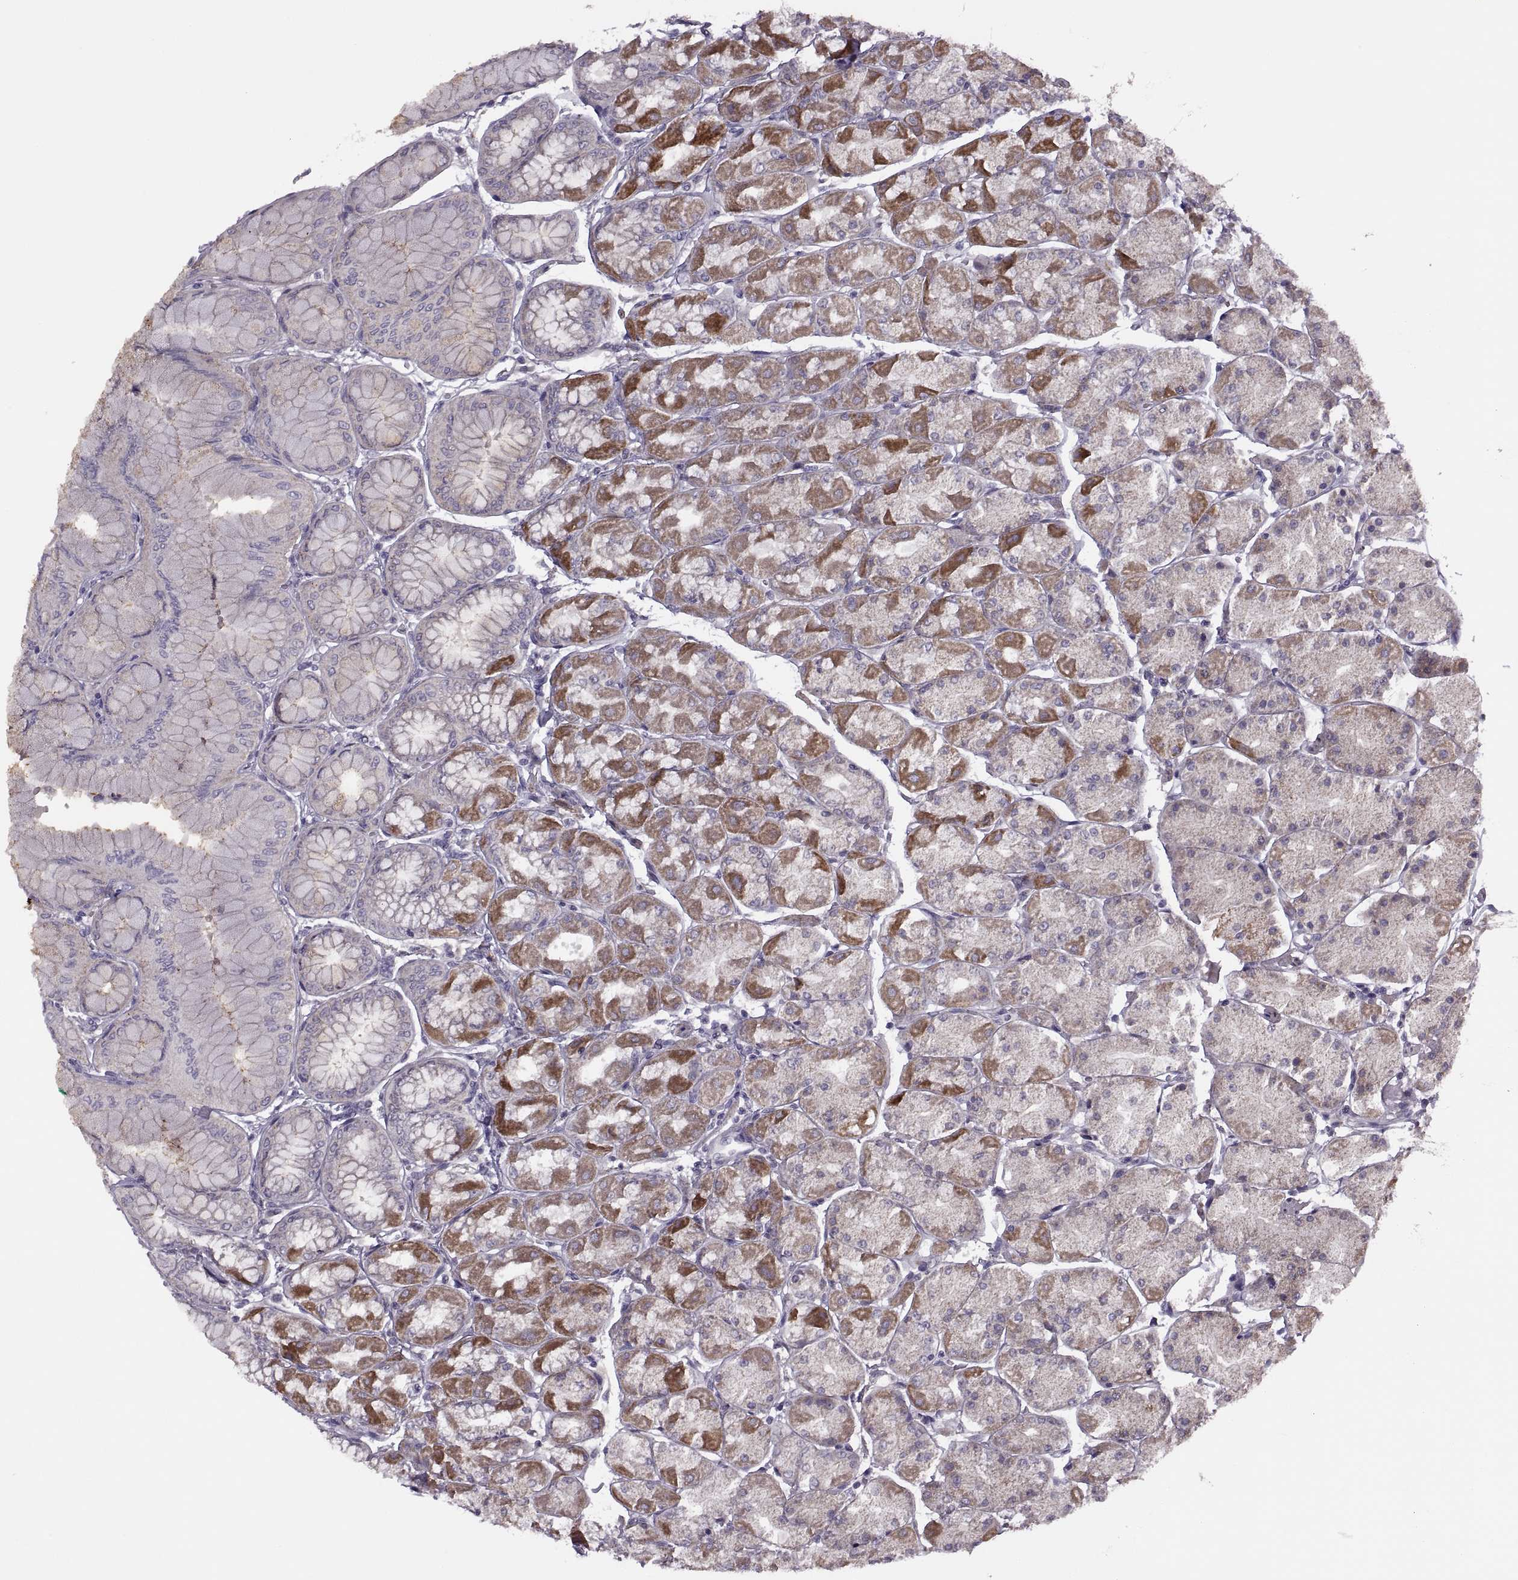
{"staining": {"intensity": "moderate", "quantity": "25%-75%", "location": "cytoplasmic/membranous"}, "tissue": "stomach", "cell_type": "Glandular cells", "image_type": "normal", "snomed": [{"axis": "morphology", "description": "Normal tissue, NOS"}, {"axis": "topography", "description": "Stomach, upper"}], "caption": "Immunohistochemistry micrograph of normal stomach: stomach stained using immunohistochemistry reveals medium levels of moderate protein expression localized specifically in the cytoplasmic/membranous of glandular cells, appearing as a cytoplasmic/membranous brown color.", "gene": "RIPK4", "patient": {"sex": "male", "age": 60}}